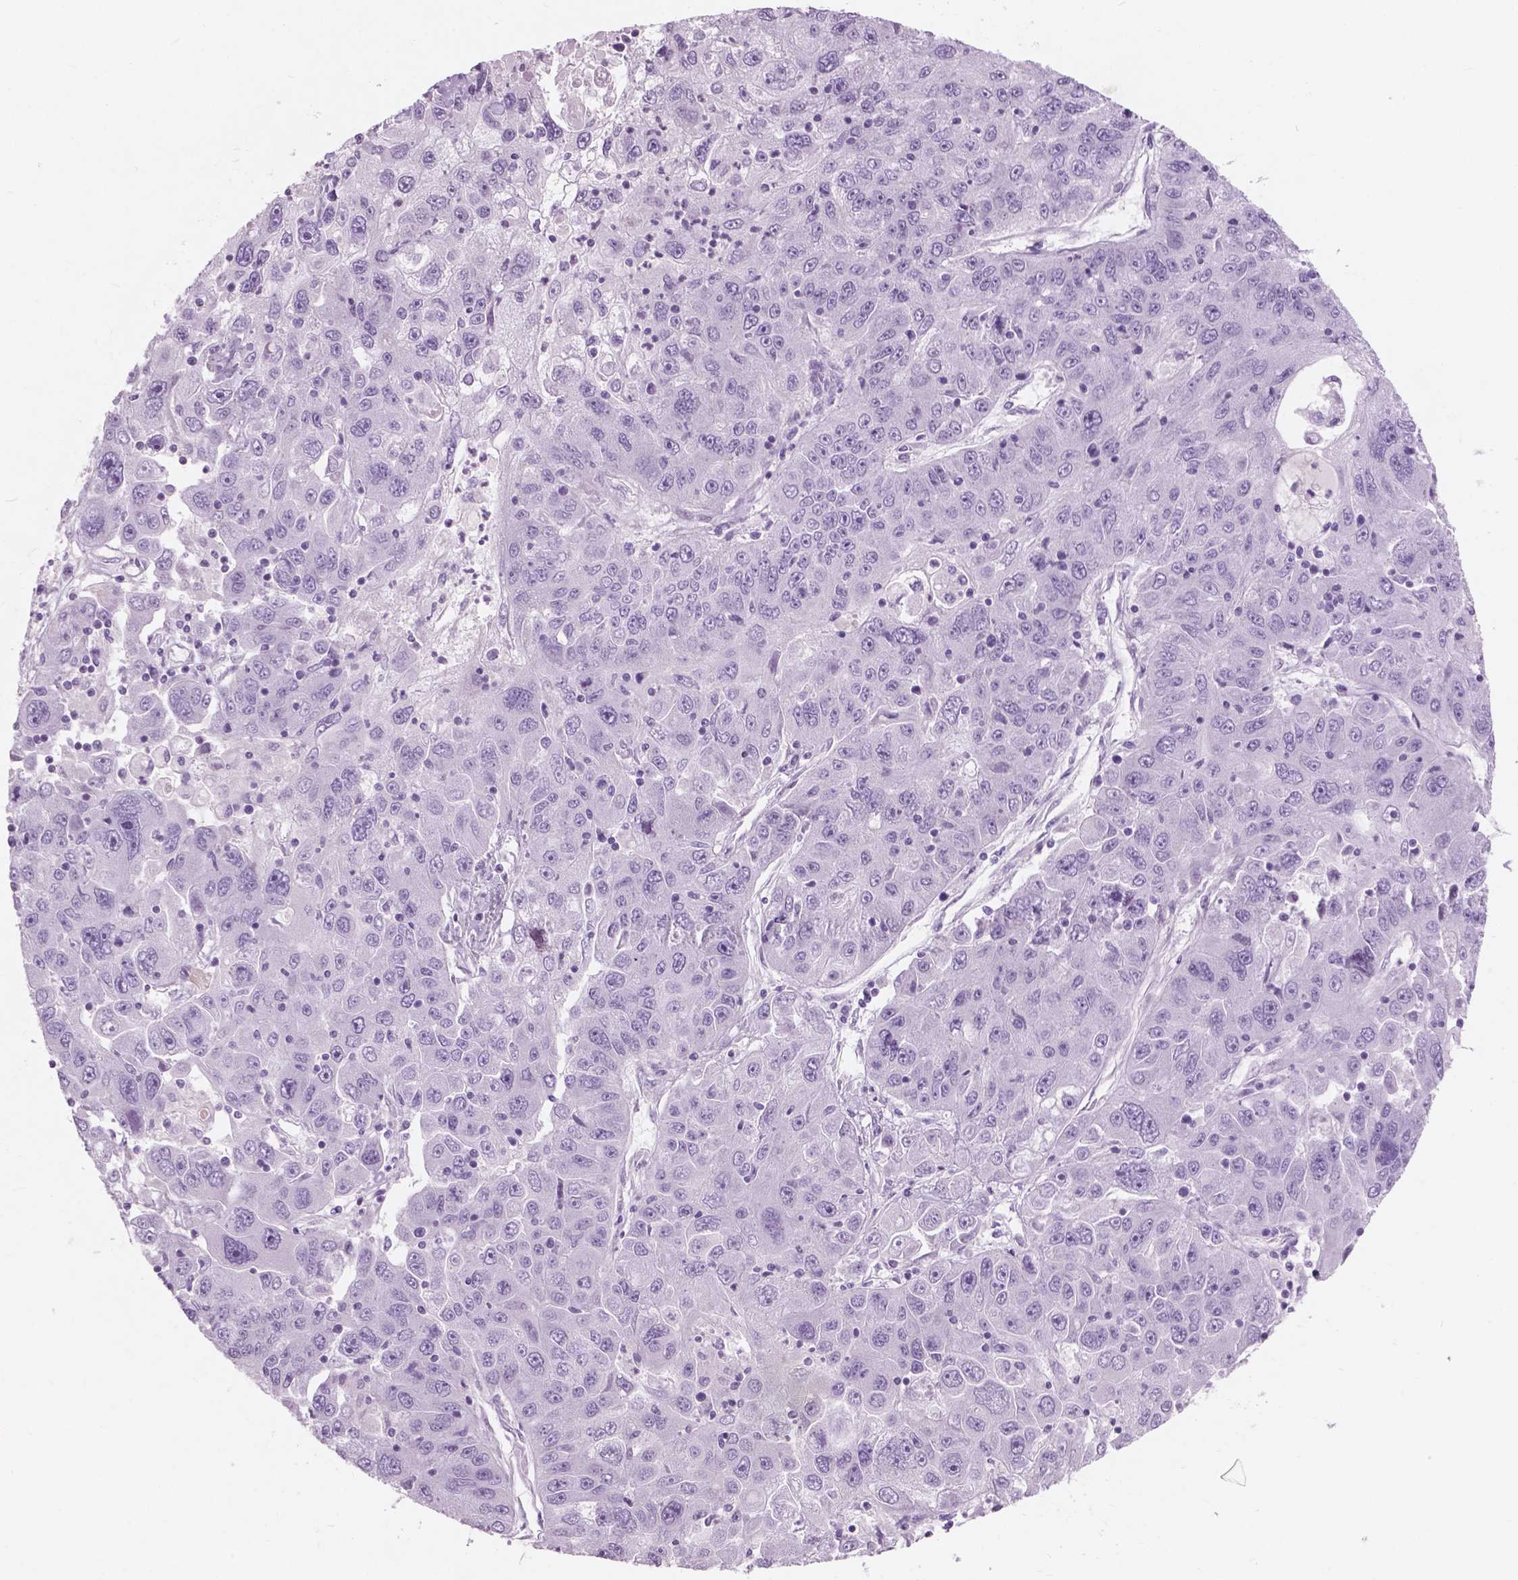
{"staining": {"intensity": "negative", "quantity": "none", "location": "none"}, "tissue": "stomach cancer", "cell_type": "Tumor cells", "image_type": "cancer", "snomed": [{"axis": "morphology", "description": "Adenocarcinoma, NOS"}, {"axis": "topography", "description": "Stomach"}], "caption": "A photomicrograph of human stomach cancer (adenocarcinoma) is negative for staining in tumor cells.", "gene": "AWAT1", "patient": {"sex": "male", "age": 56}}